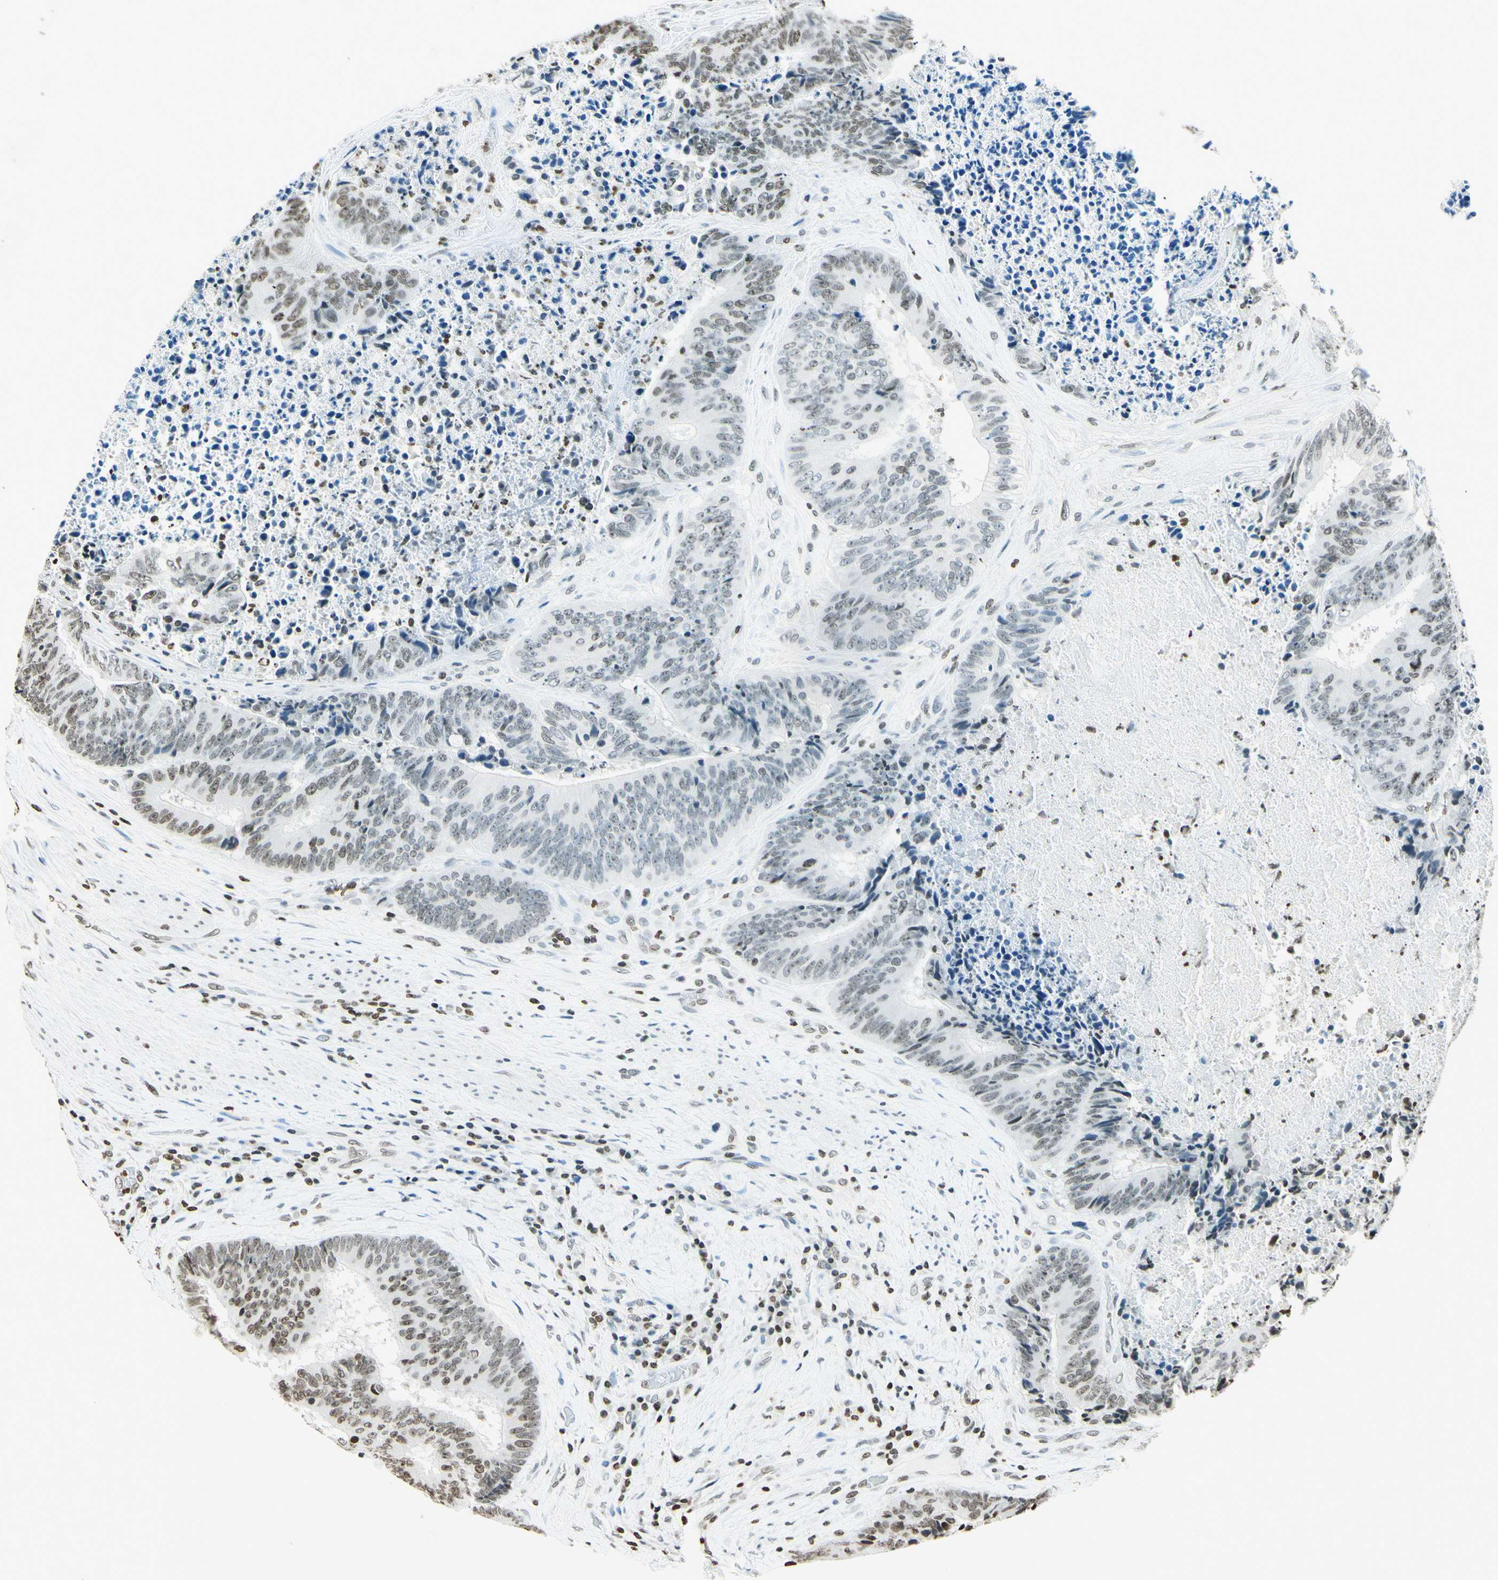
{"staining": {"intensity": "weak", "quantity": "25%-75%", "location": "nuclear"}, "tissue": "colorectal cancer", "cell_type": "Tumor cells", "image_type": "cancer", "snomed": [{"axis": "morphology", "description": "Adenocarcinoma, NOS"}, {"axis": "topography", "description": "Rectum"}], "caption": "Human colorectal adenocarcinoma stained for a protein (brown) demonstrates weak nuclear positive staining in about 25%-75% of tumor cells.", "gene": "MSH2", "patient": {"sex": "male", "age": 72}}